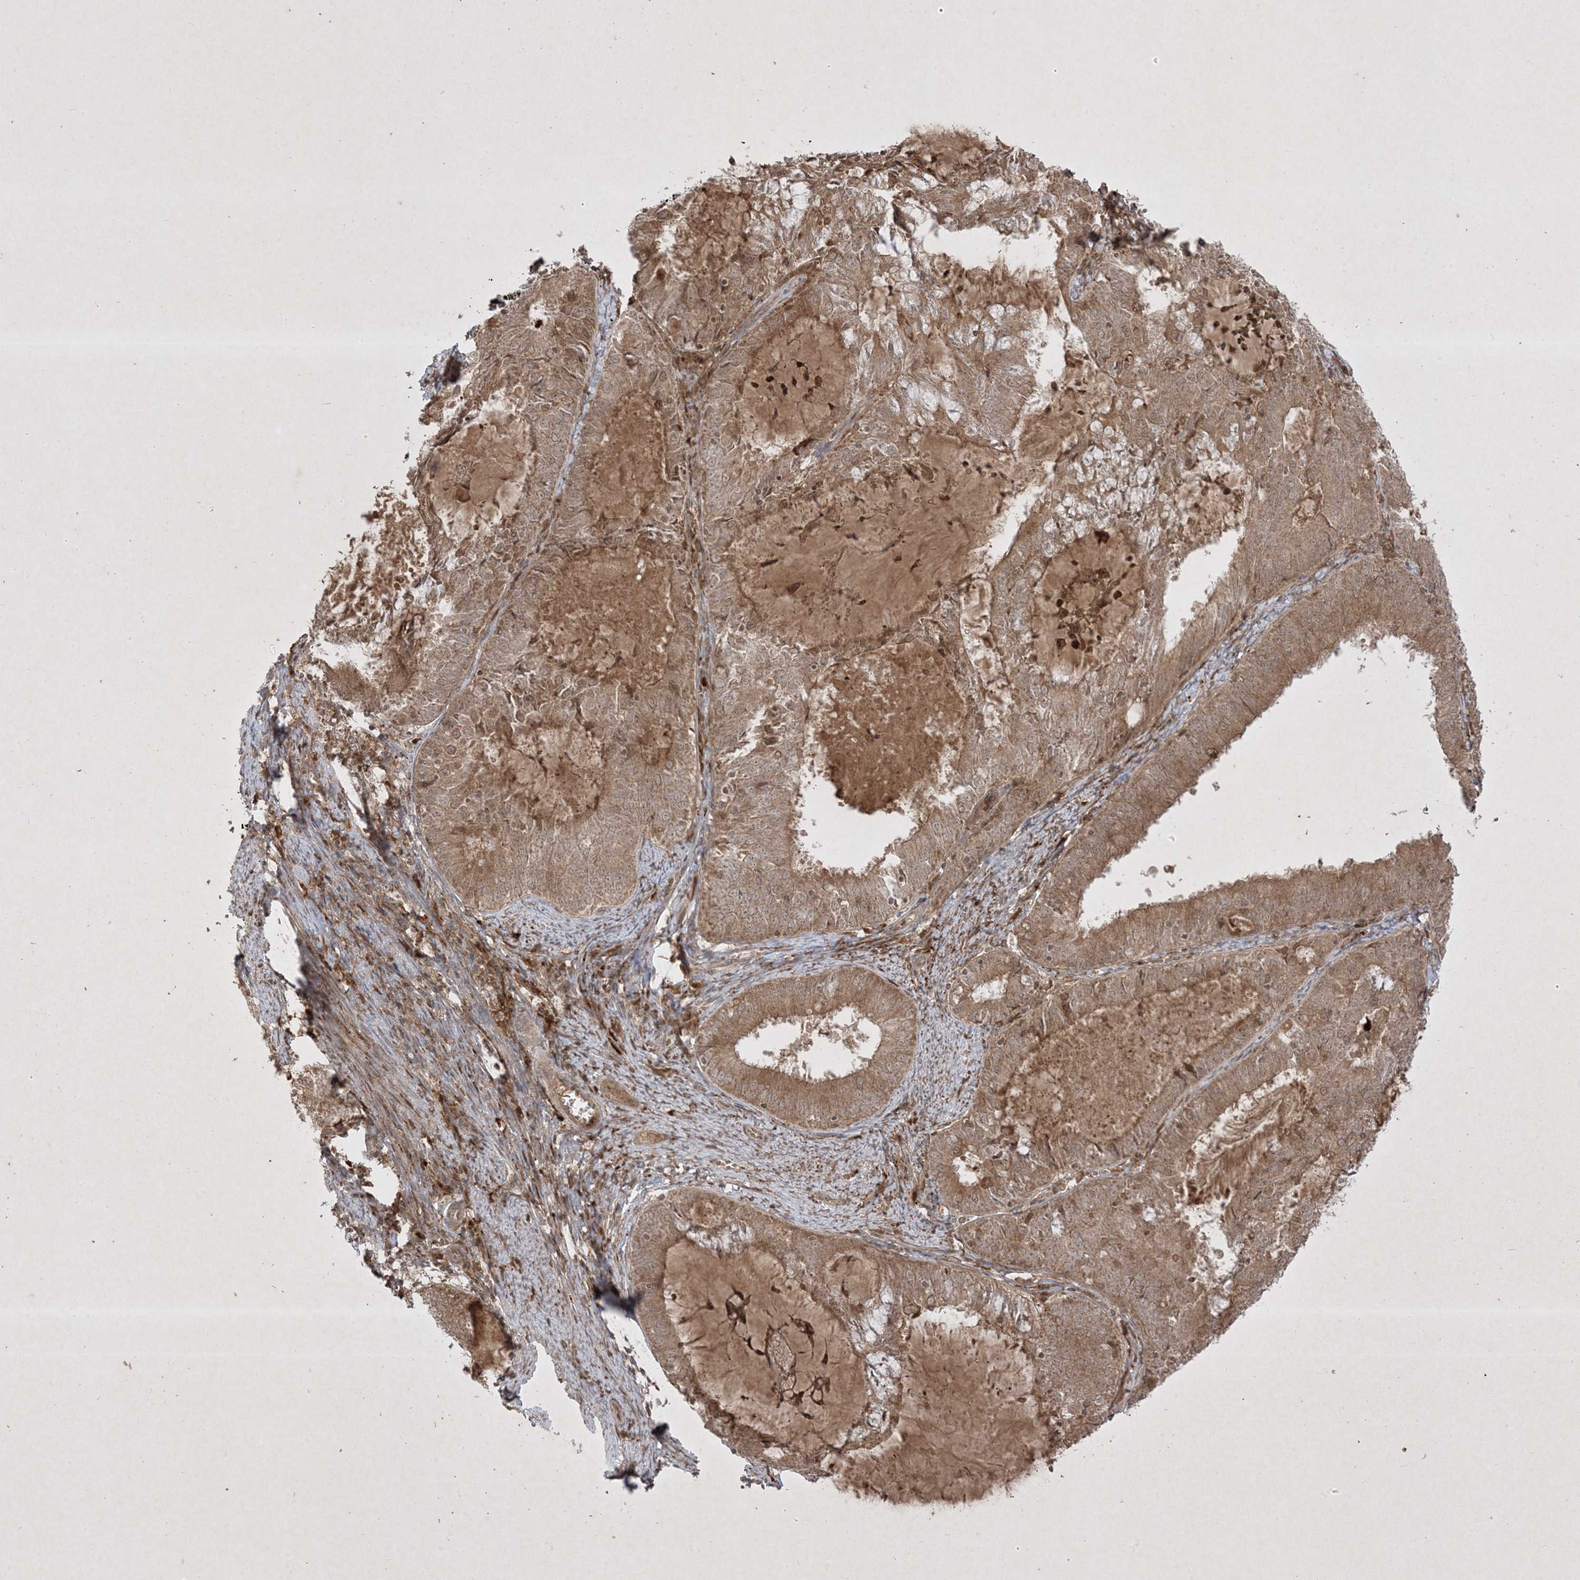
{"staining": {"intensity": "moderate", "quantity": ">75%", "location": "cytoplasmic/membranous"}, "tissue": "endometrial cancer", "cell_type": "Tumor cells", "image_type": "cancer", "snomed": [{"axis": "morphology", "description": "Adenocarcinoma, NOS"}, {"axis": "topography", "description": "Endometrium"}], "caption": "Tumor cells show medium levels of moderate cytoplasmic/membranous expression in about >75% of cells in endometrial adenocarcinoma.", "gene": "PTK6", "patient": {"sex": "female", "age": 57}}